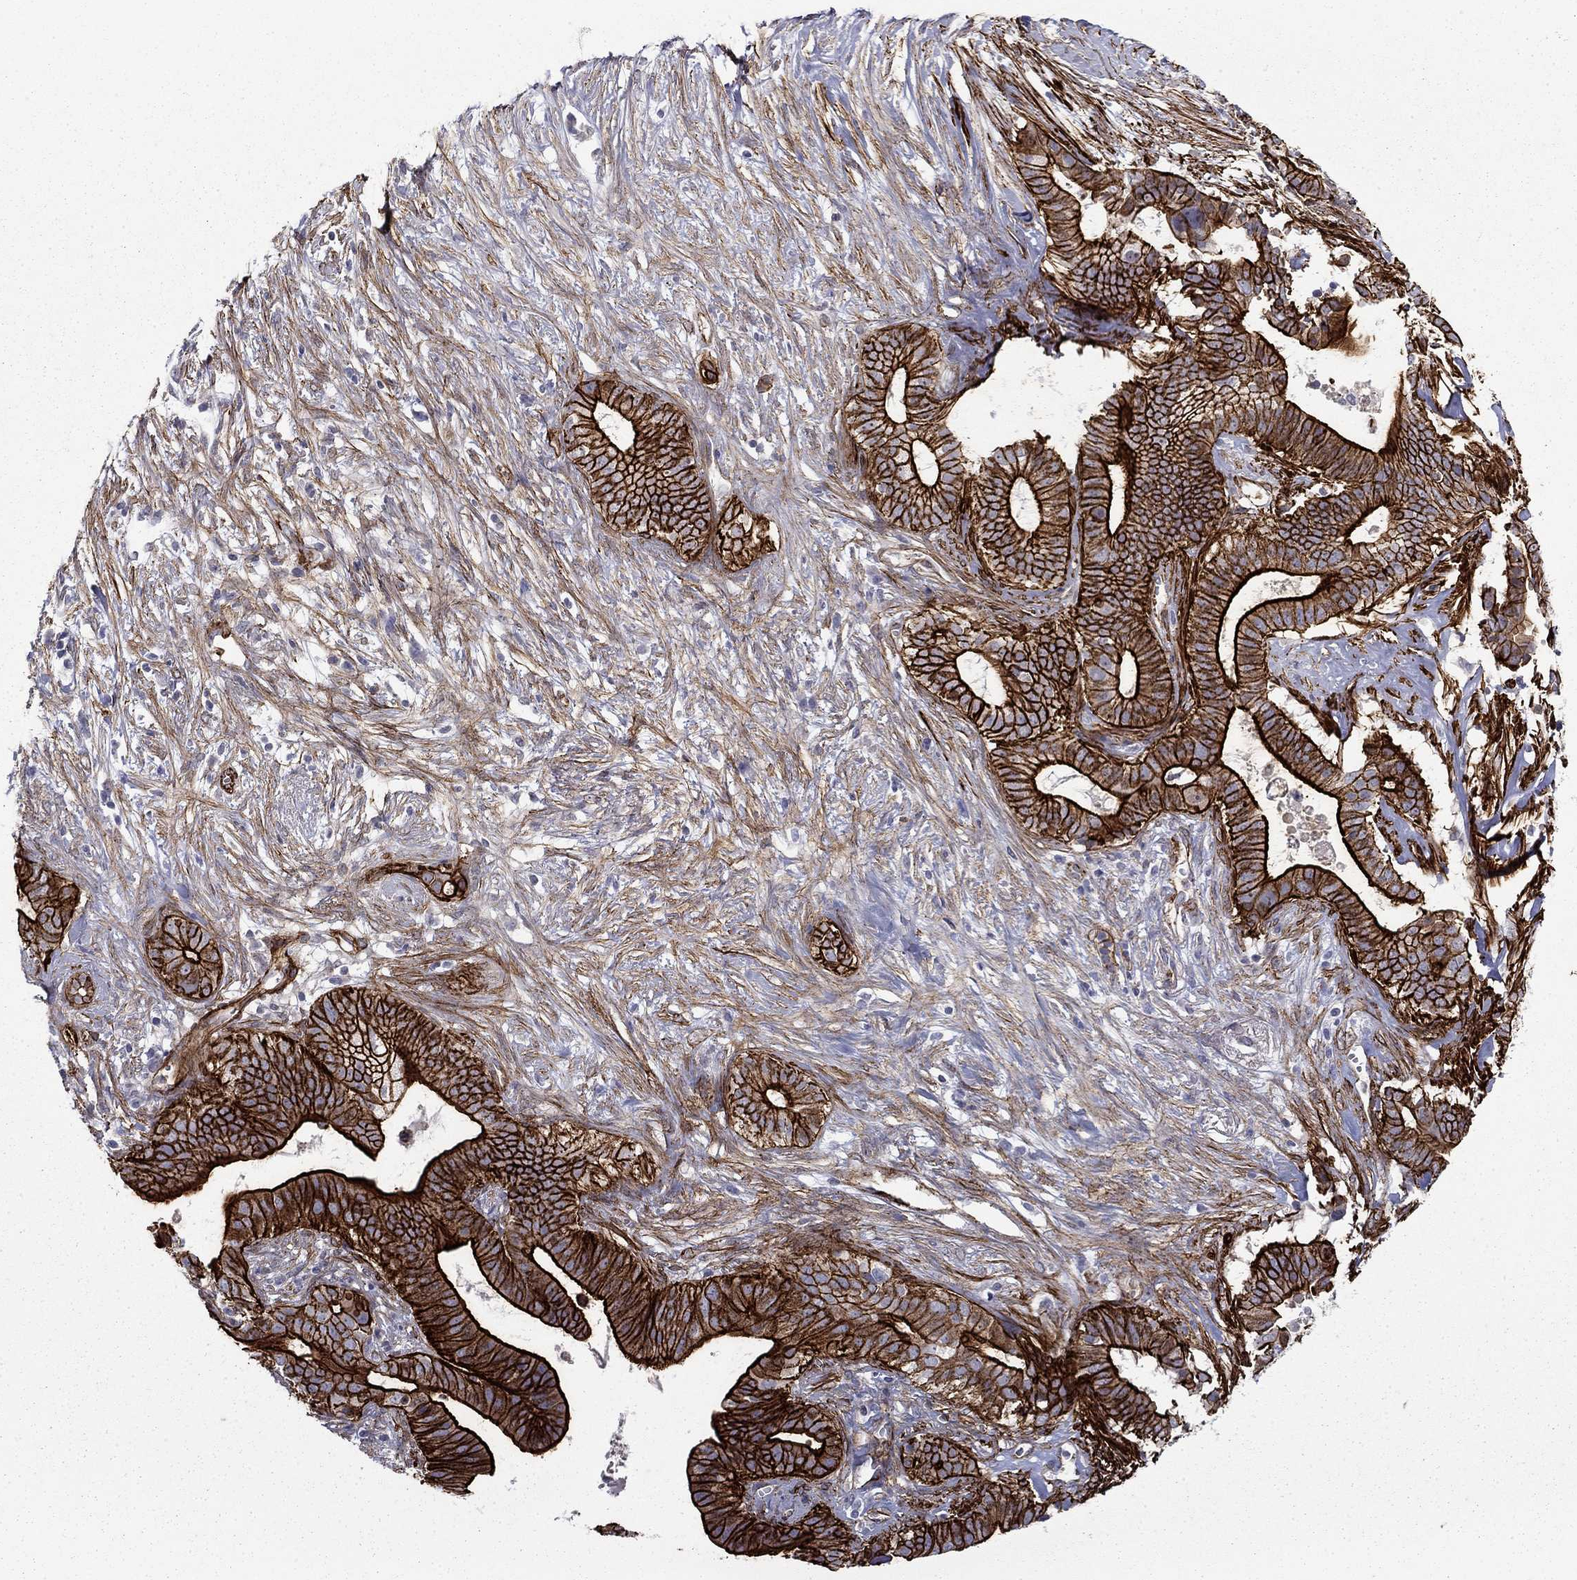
{"staining": {"intensity": "strong", "quantity": ">75%", "location": "cytoplasmic/membranous"}, "tissue": "pancreatic cancer", "cell_type": "Tumor cells", "image_type": "cancer", "snomed": [{"axis": "morphology", "description": "Adenocarcinoma, NOS"}, {"axis": "topography", "description": "Pancreas"}], "caption": "Protein expression analysis of pancreatic cancer (adenocarcinoma) shows strong cytoplasmic/membranous expression in approximately >75% of tumor cells. (DAB (3,3'-diaminobenzidine) IHC with brightfield microscopy, high magnification).", "gene": "KRBA1", "patient": {"sex": "male", "age": 61}}